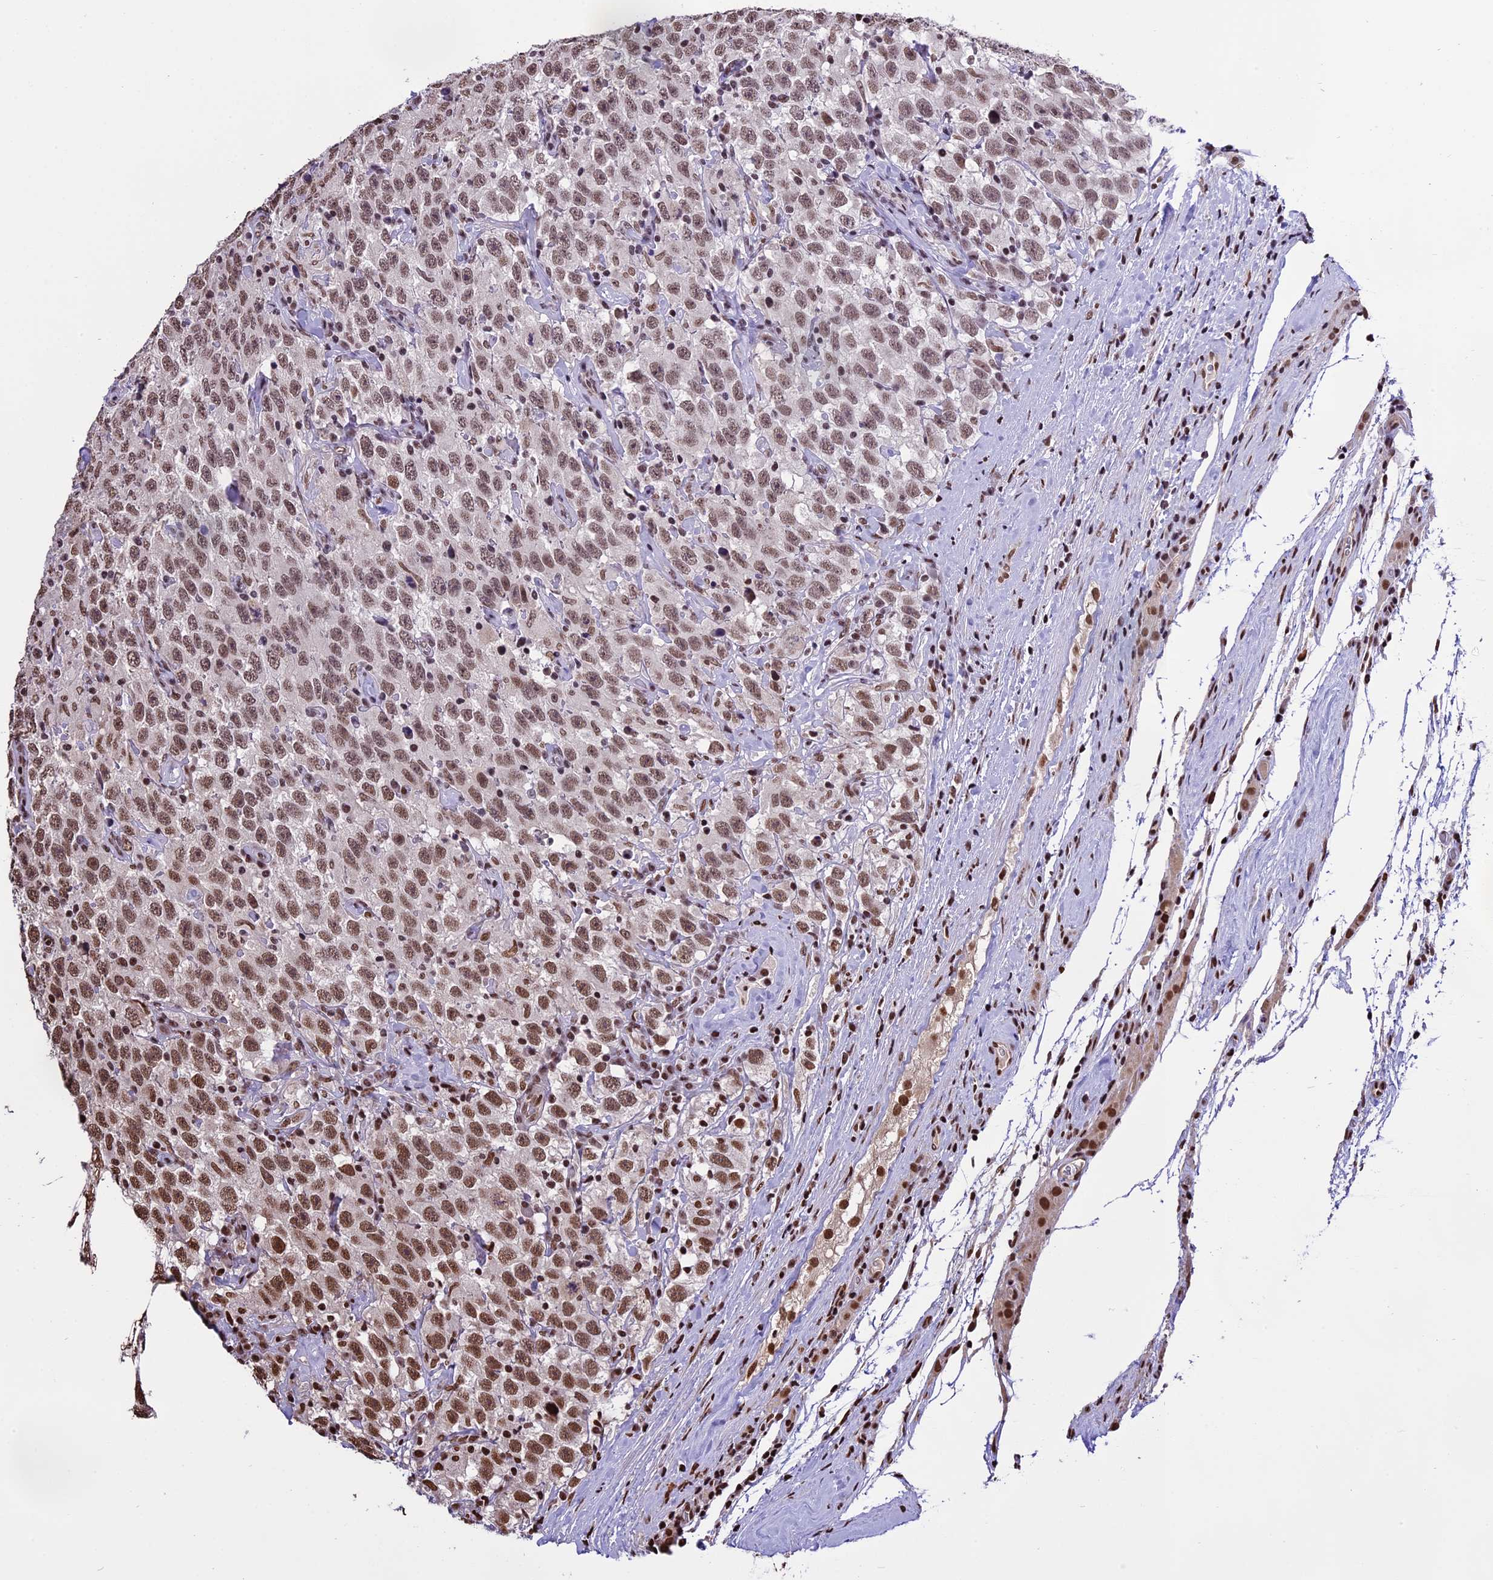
{"staining": {"intensity": "moderate", "quantity": ">75%", "location": "nuclear"}, "tissue": "testis cancer", "cell_type": "Tumor cells", "image_type": "cancer", "snomed": [{"axis": "morphology", "description": "Seminoma, NOS"}, {"axis": "topography", "description": "Testis"}], "caption": "Seminoma (testis) stained for a protein displays moderate nuclear positivity in tumor cells.", "gene": "POLR3E", "patient": {"sex": "male", "age": 41}}